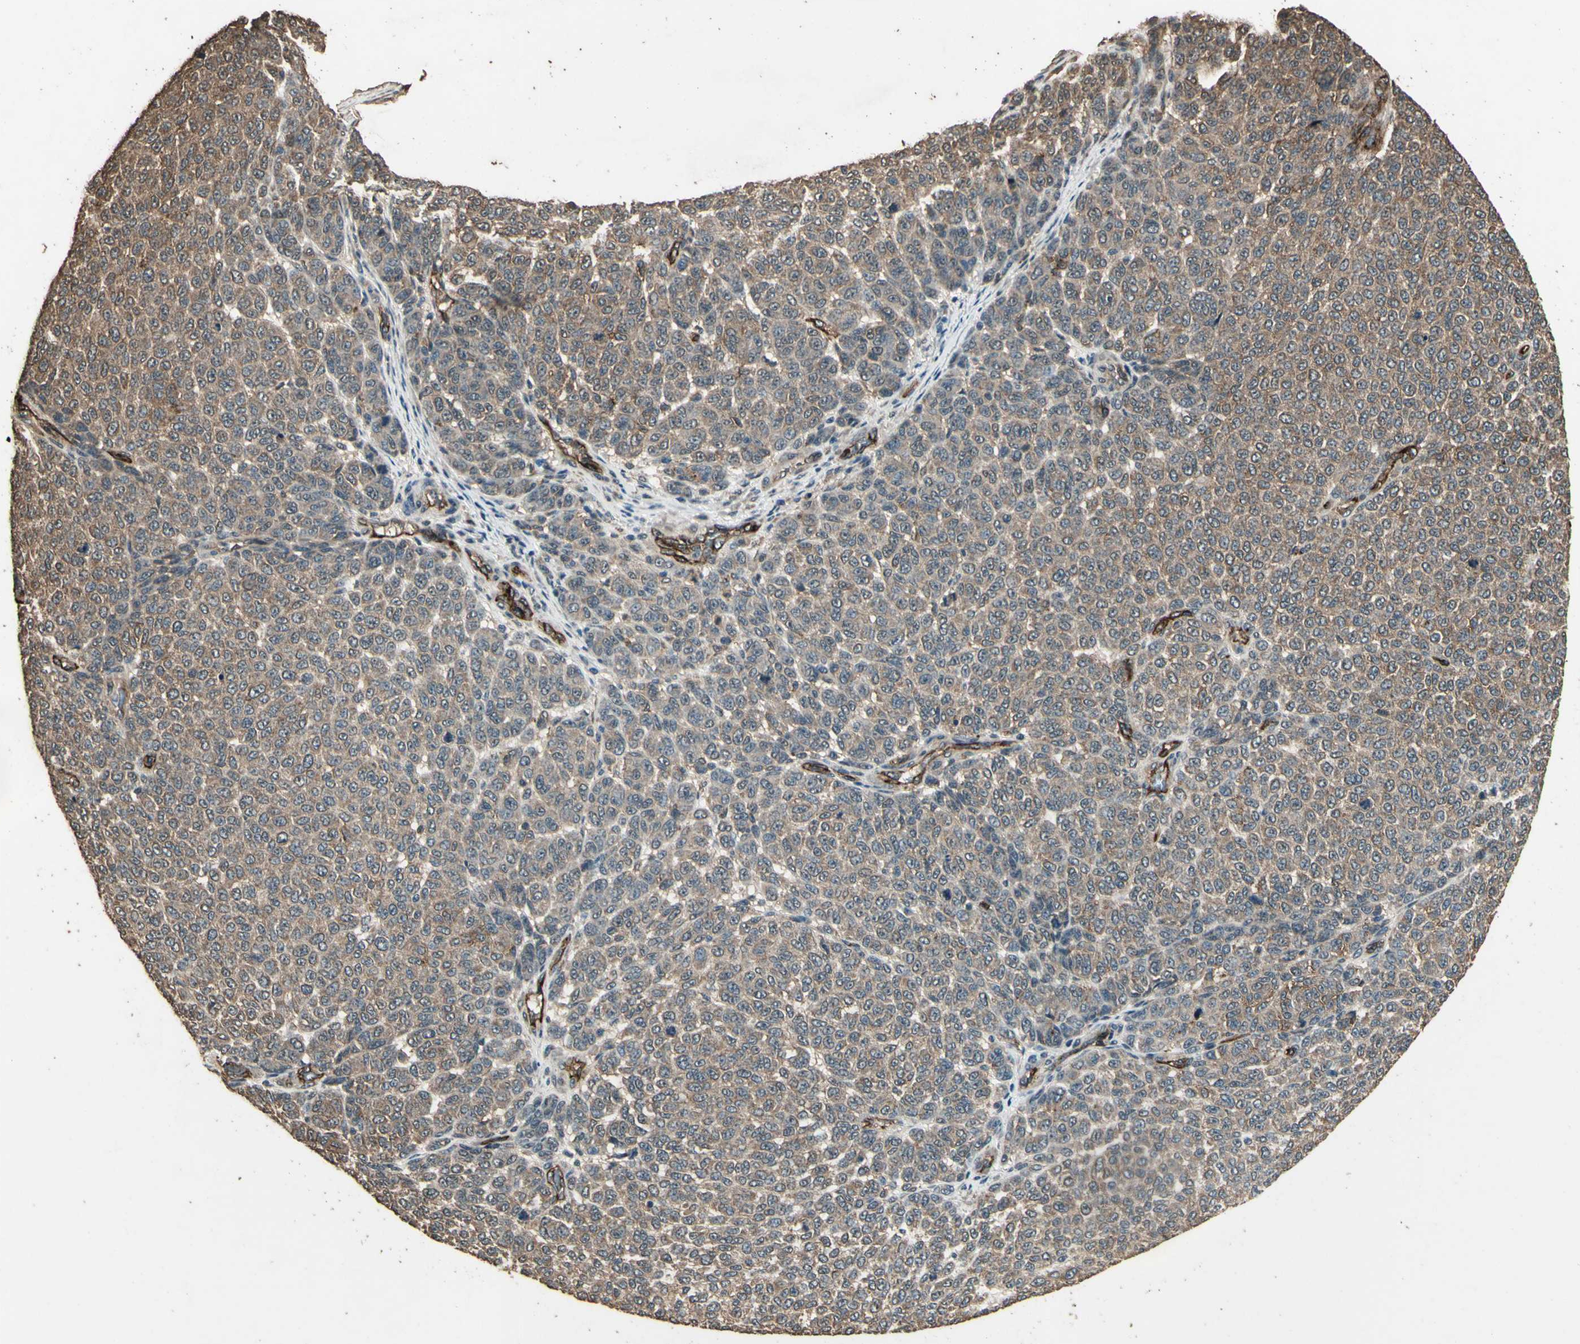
{"staining": {"intensity": "weak", "quantity": ">75%", "location": "cytoplasmic/membranous"}, "tissue": "melanoma", "cell_type": "Tumor cells", "image_type": "cancer", "snomed": [{"axis": "morphology", "description": "Malignant melanoma, NOS"}, {"axis": "topography", "description": "Skin"}], "caption": "There is low levels of weak cytoplasmic/membranous positivity in tumor cells of malignant melanoma, as demonstrated by immunohistochemical staining (brown color).", "gene": "TSPO", "patient": {"sex": "male", "age": 59}}